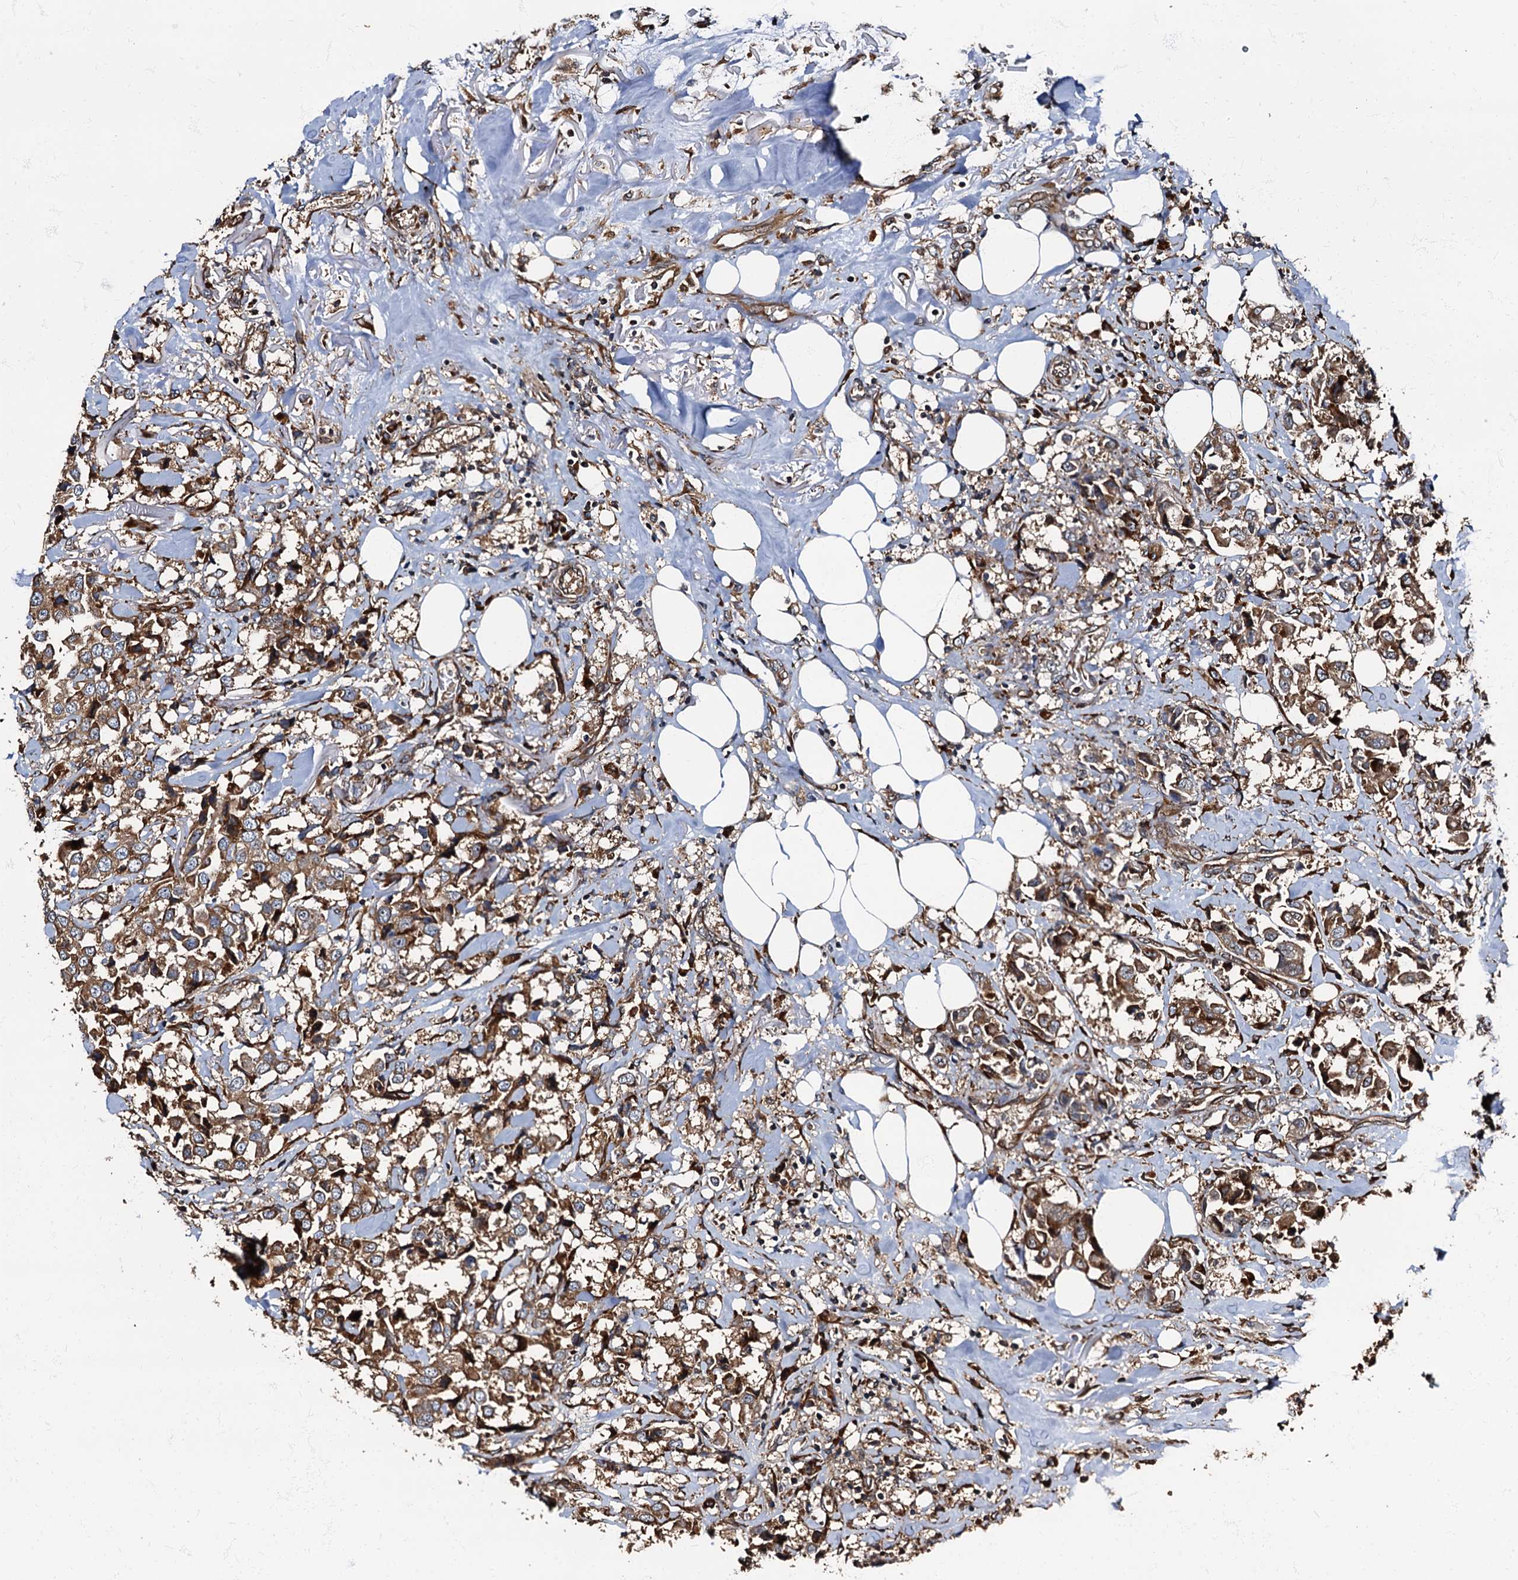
{"staining": {"intensity": "moderate", "quantity": ">75%", "location": "cytoplasmic/membranous"}, "tissue": "breast cancer", "cell_type": "Tumor cells", "image_type": "cancer", "snomed": [{"axis": "morphology", "description": "Duct carcinoma"}, {"axis": "topography", "description": "Breast"}], "caption": "Immunohistochemical staining of human breast cancer (invasive ductal carcinoma) exhibits moderate cytoplasmic/membranous protein expression in about >75% of tumor cells.", "gene": "ATP2C1", "patient": {"sex": "female", "age": 80}}